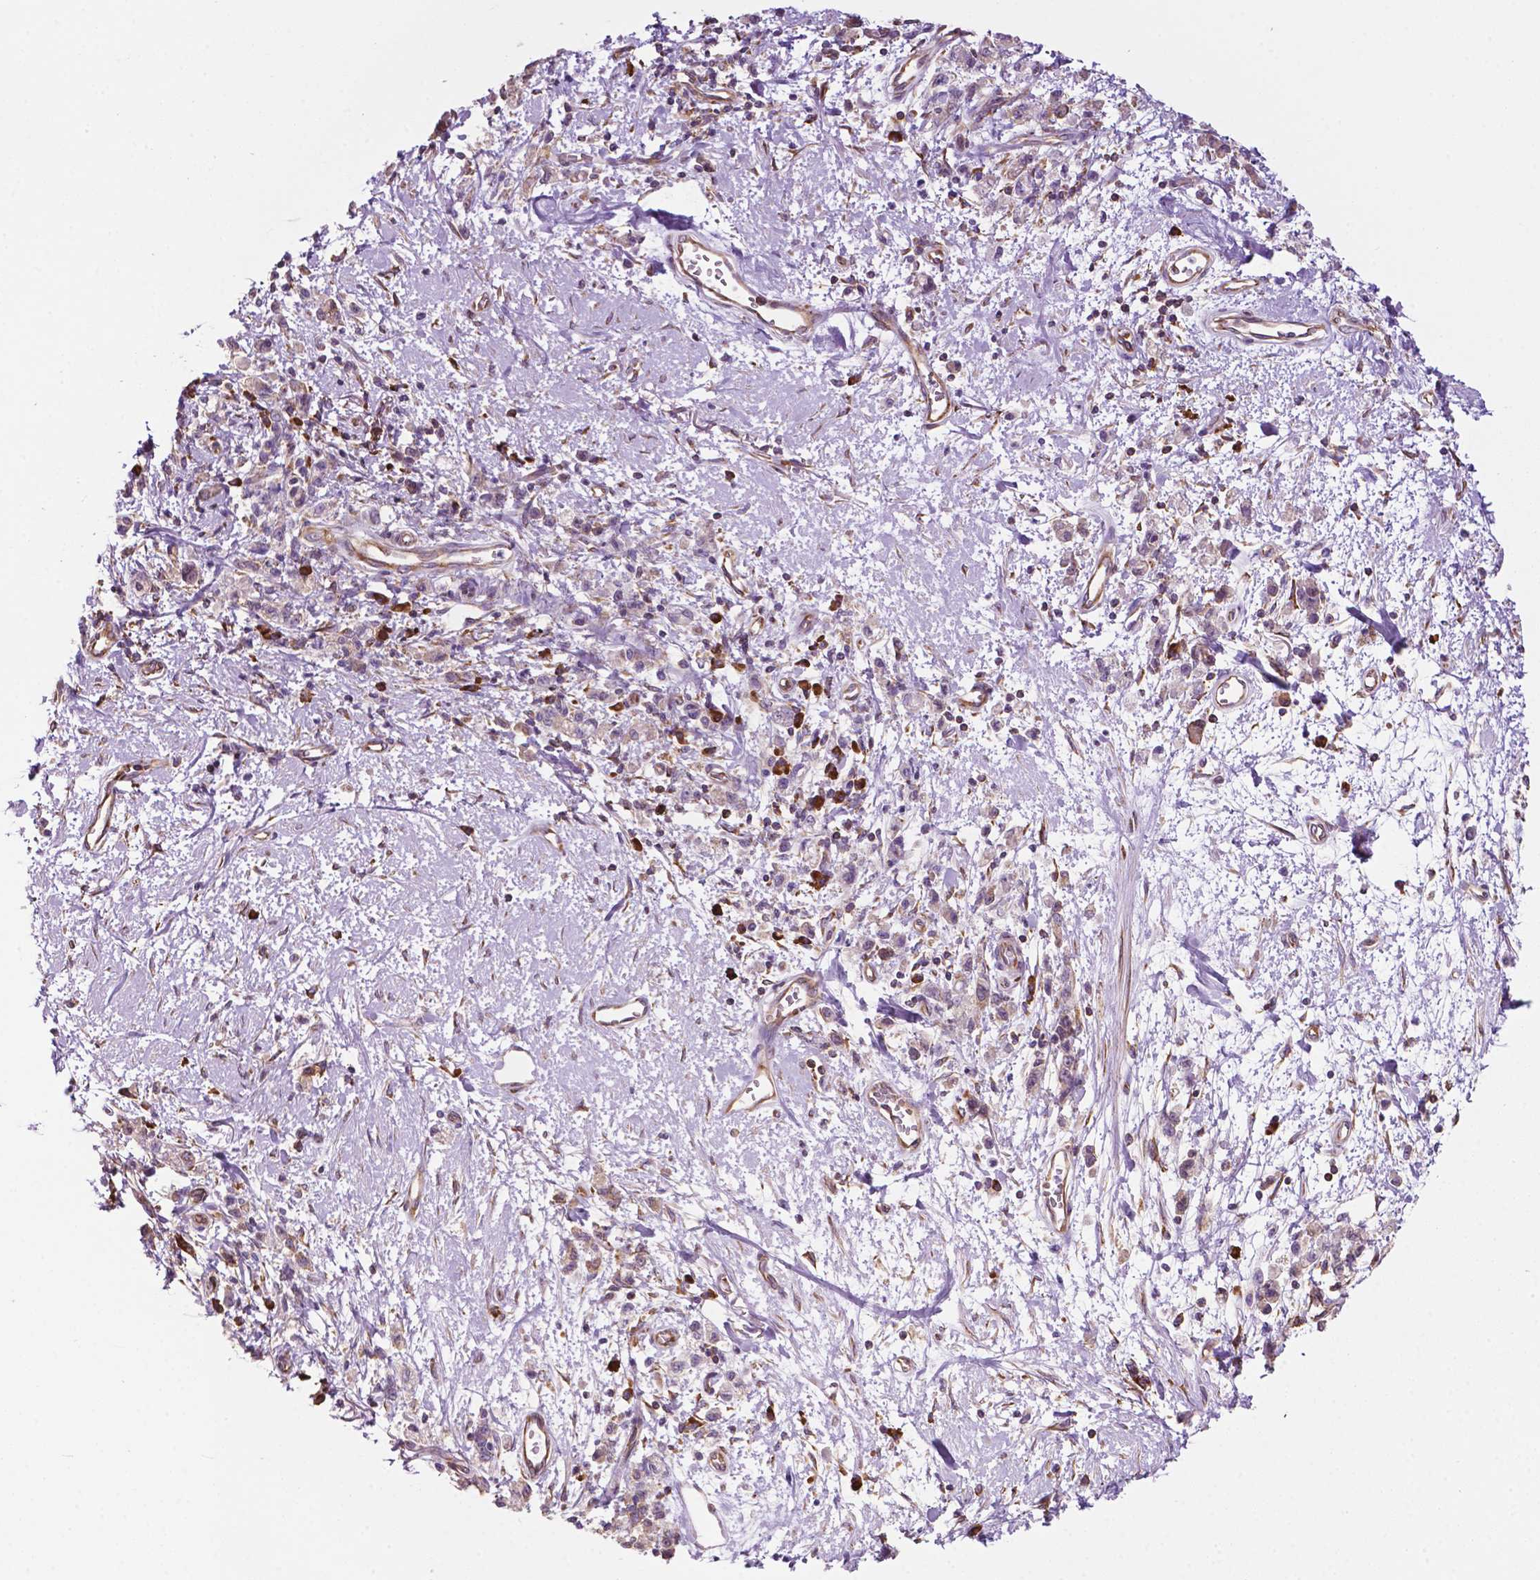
{"staining": {"intensity": "weak", "quantity": "25%-75%", "location": "cytoplasmic/membranous"}, "tissue": "stomach cancer", "cell_type": "Tumor cells", "image_type": "cancer", "snomed": [{"axis": "morphology", "description": "Adenocarcinoma, NOS"}, {"axis": "topography", "description": "Stomach"}], "caption": "About 25%-75% of tumor cells in human adenocarcinoma (stomach) display weak cytoplasmic/membranous protein staining as visualized by brown immunohistochemical staining.", "gene": "RPL29", "patient": {"sex": "male", "age": 77}}